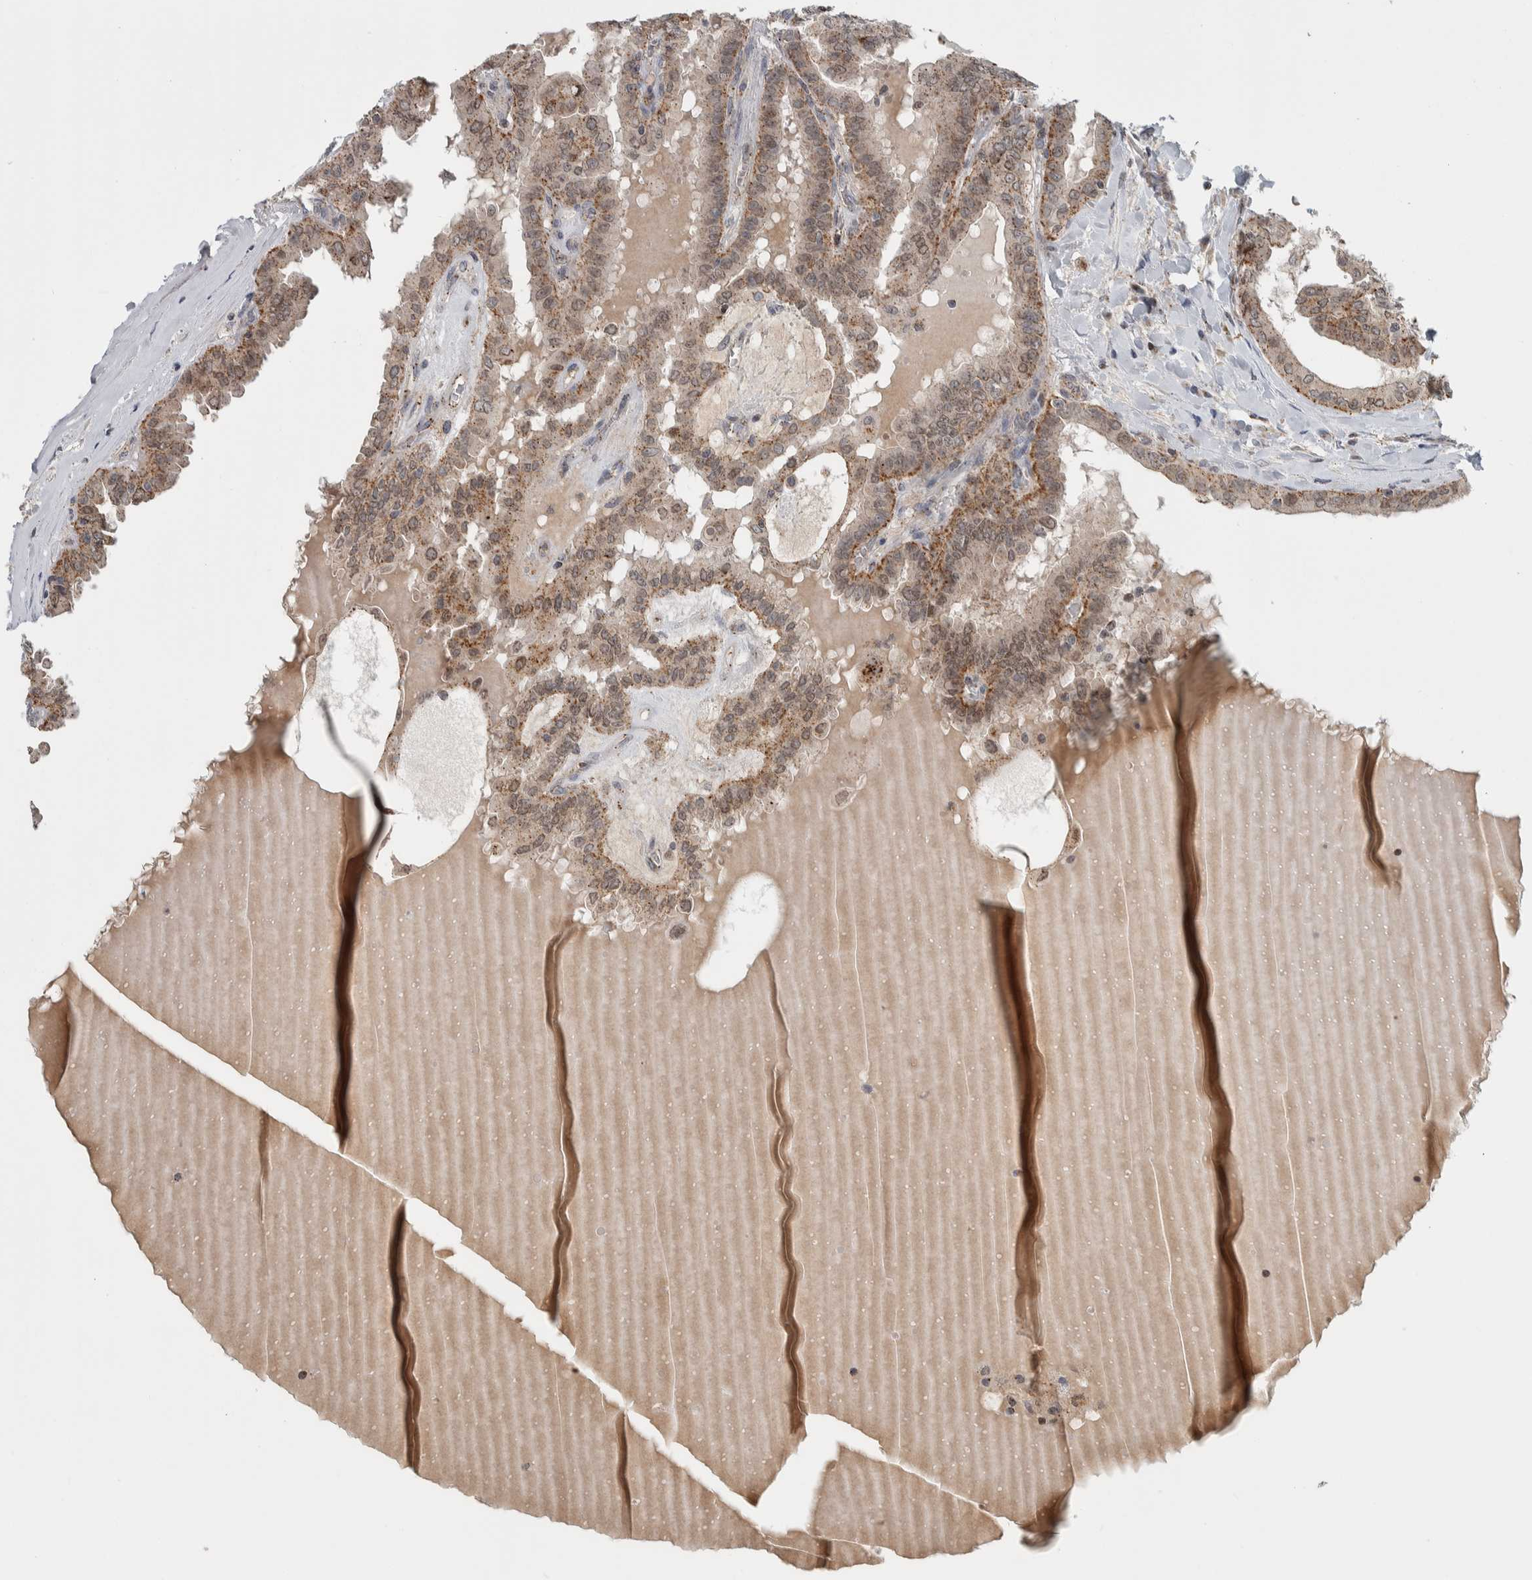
{"staining": {"intensity": "weak", "quantity": ">75%", "location": "cytoplasmic/membranous,nuclear"}, "tissue": "thyroid cancer", "cell_type": "Tumor cells", "image_type": "cancer", "snomed": [{"axis": "morphology", "description": "Papillary adenocarcinoma, NOS"}, {"axis": "topography", "description": "Thyroid gland"}], "caption": "Papillary adenocarcinoma (thyroid) stained with a brown dye displays weak cytoplasmic/membranous and nuclear positive positivity in about >75% of tumor cells.", "gene": "MSL1", "patient": {"sex": "male", "age": 33}}